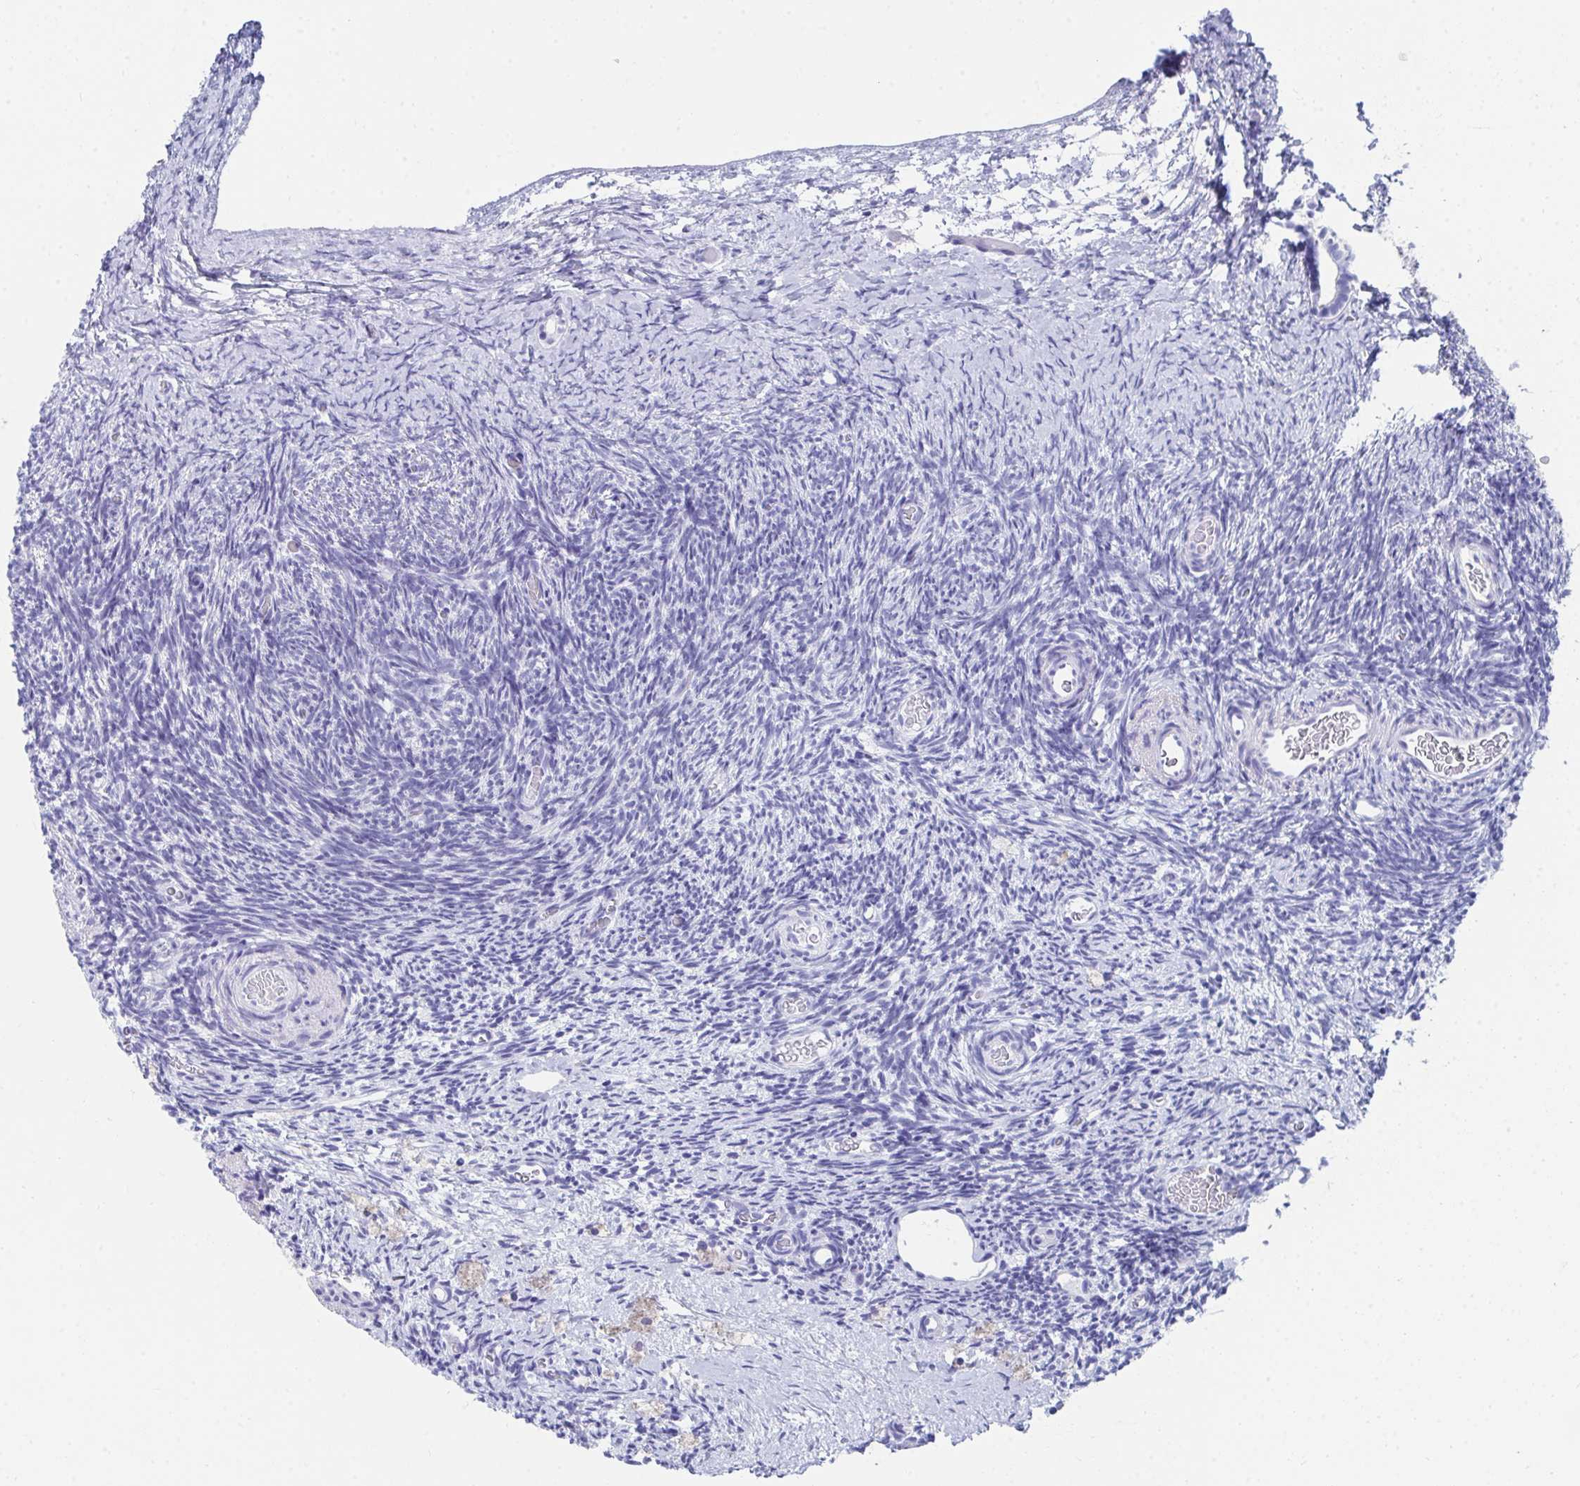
{"staining": {"intensity": "negative", "quantity": "none", "location": "none"}, "tissue": "ovary", "cell_type": "Follicle cells", "image_type": "normal", "snomed": [{"axis": "morphology", "description": "Normal tissue, NOS"}, {"axis": "topography", "description": "Ovary"}], "caption": "Immunohistochemical staining of unremarkable ovary displays no significant expression in follicle cells. (Brightfield microscopy of DAB (3,3'-diaminobenzidine) immunohistochemistry at high magnification).", "gene": "HGD", "patient": {"sex": "female", "age": 39}}